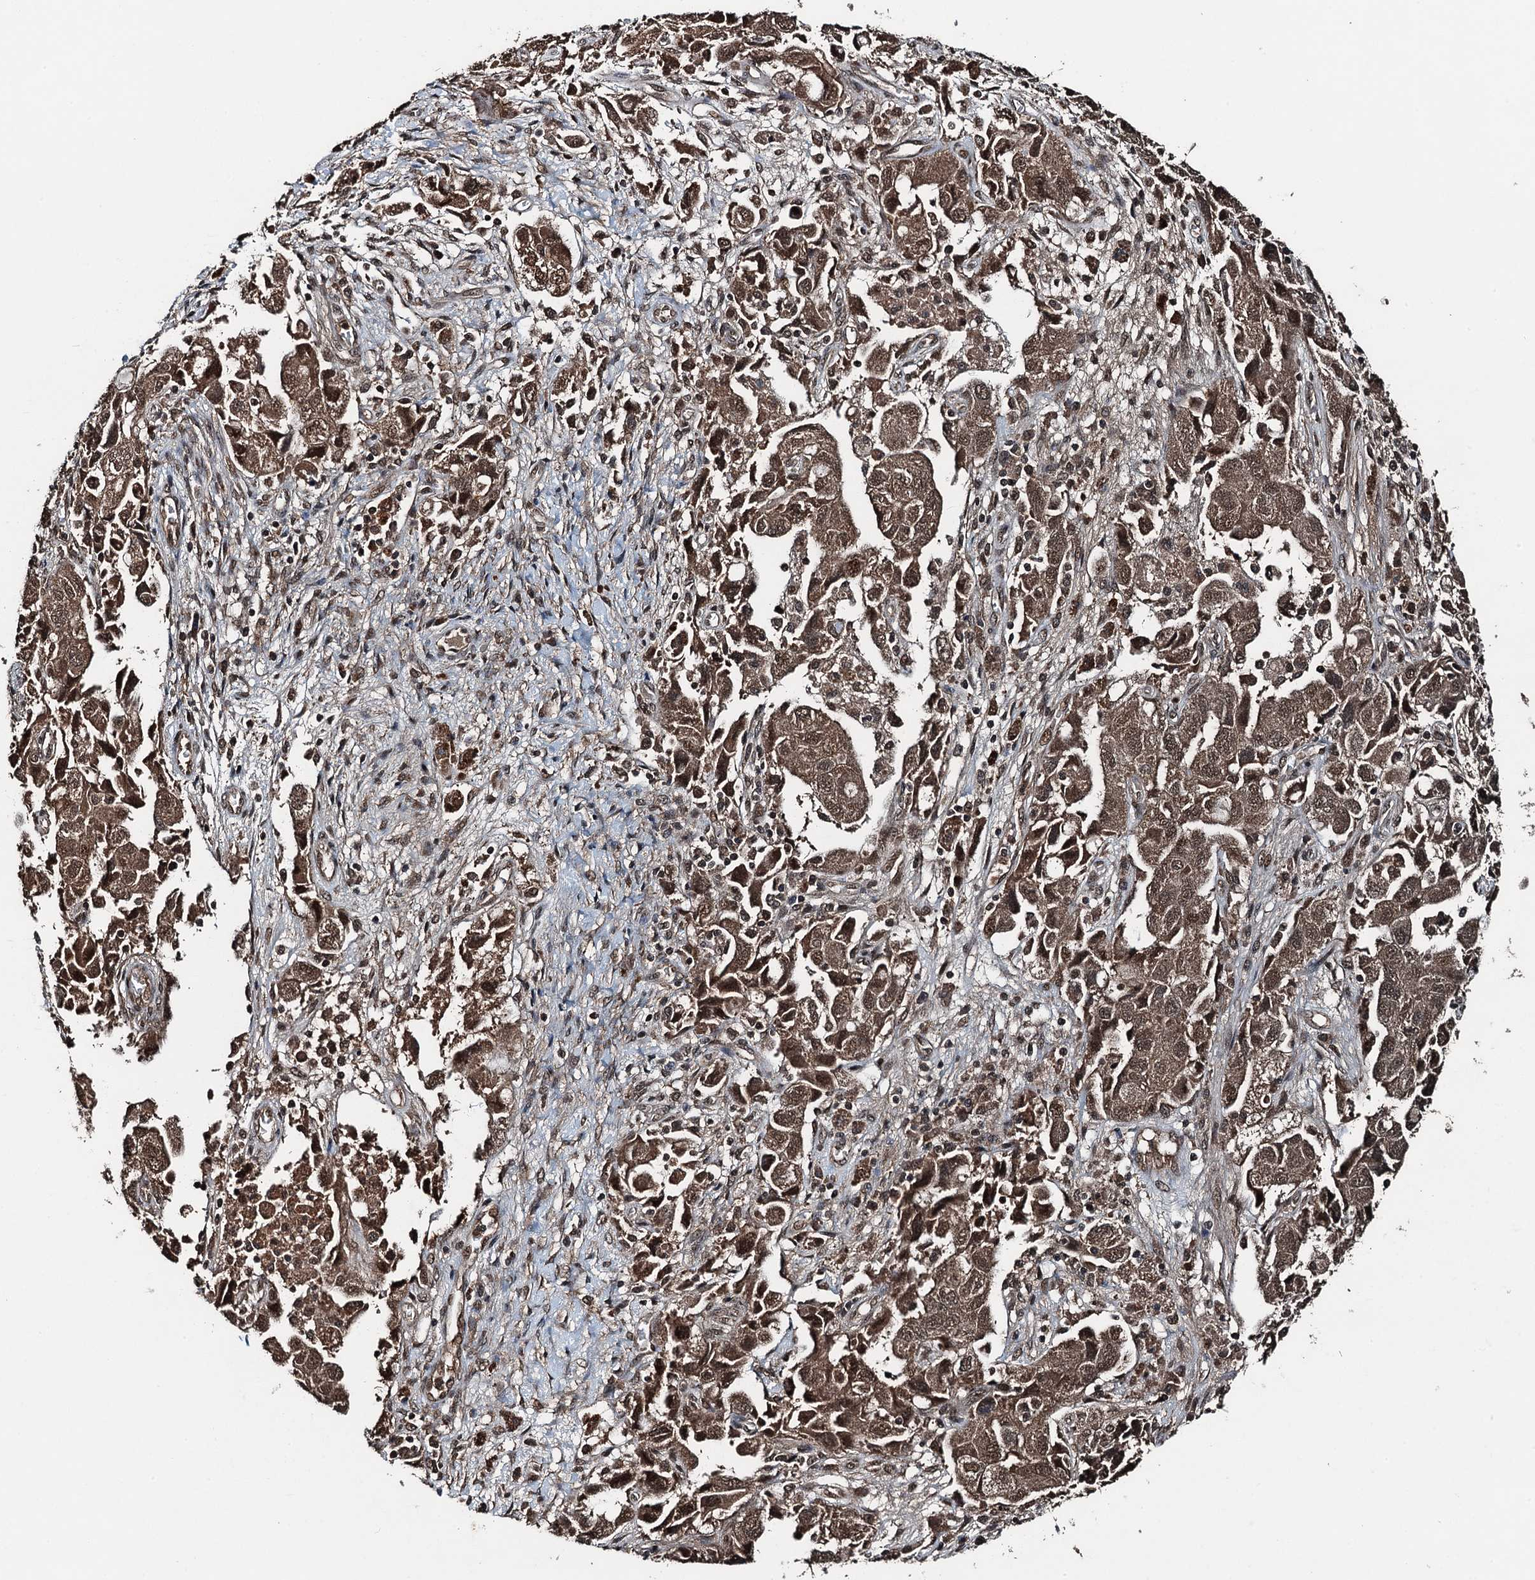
{"staining": {"intensity": "moderate", "quantity": ">75%", "location": "cytoplasmic/membranous,nuclear"}, "tissue": "ovarian cancer", "cell_type": "Tumor cells", "image_type": "cancer", "snomed": [{"axis": "morphology", "description": "Carcinoma, NOS"}, {"axis": "morphology", "description": "Cystadenocarcinoma, serous, NOS"}, {"axis": "topography", "description": "Ovary"}], "caption": "This is an image of IHC staining of ovarian cancer (carcinoma), which shows moderate expression in the cytoplasmic/membranous and nuclear of tumor cells.", "gene": "UBXN6", "patient": {"sex": "female", "age": 69}}